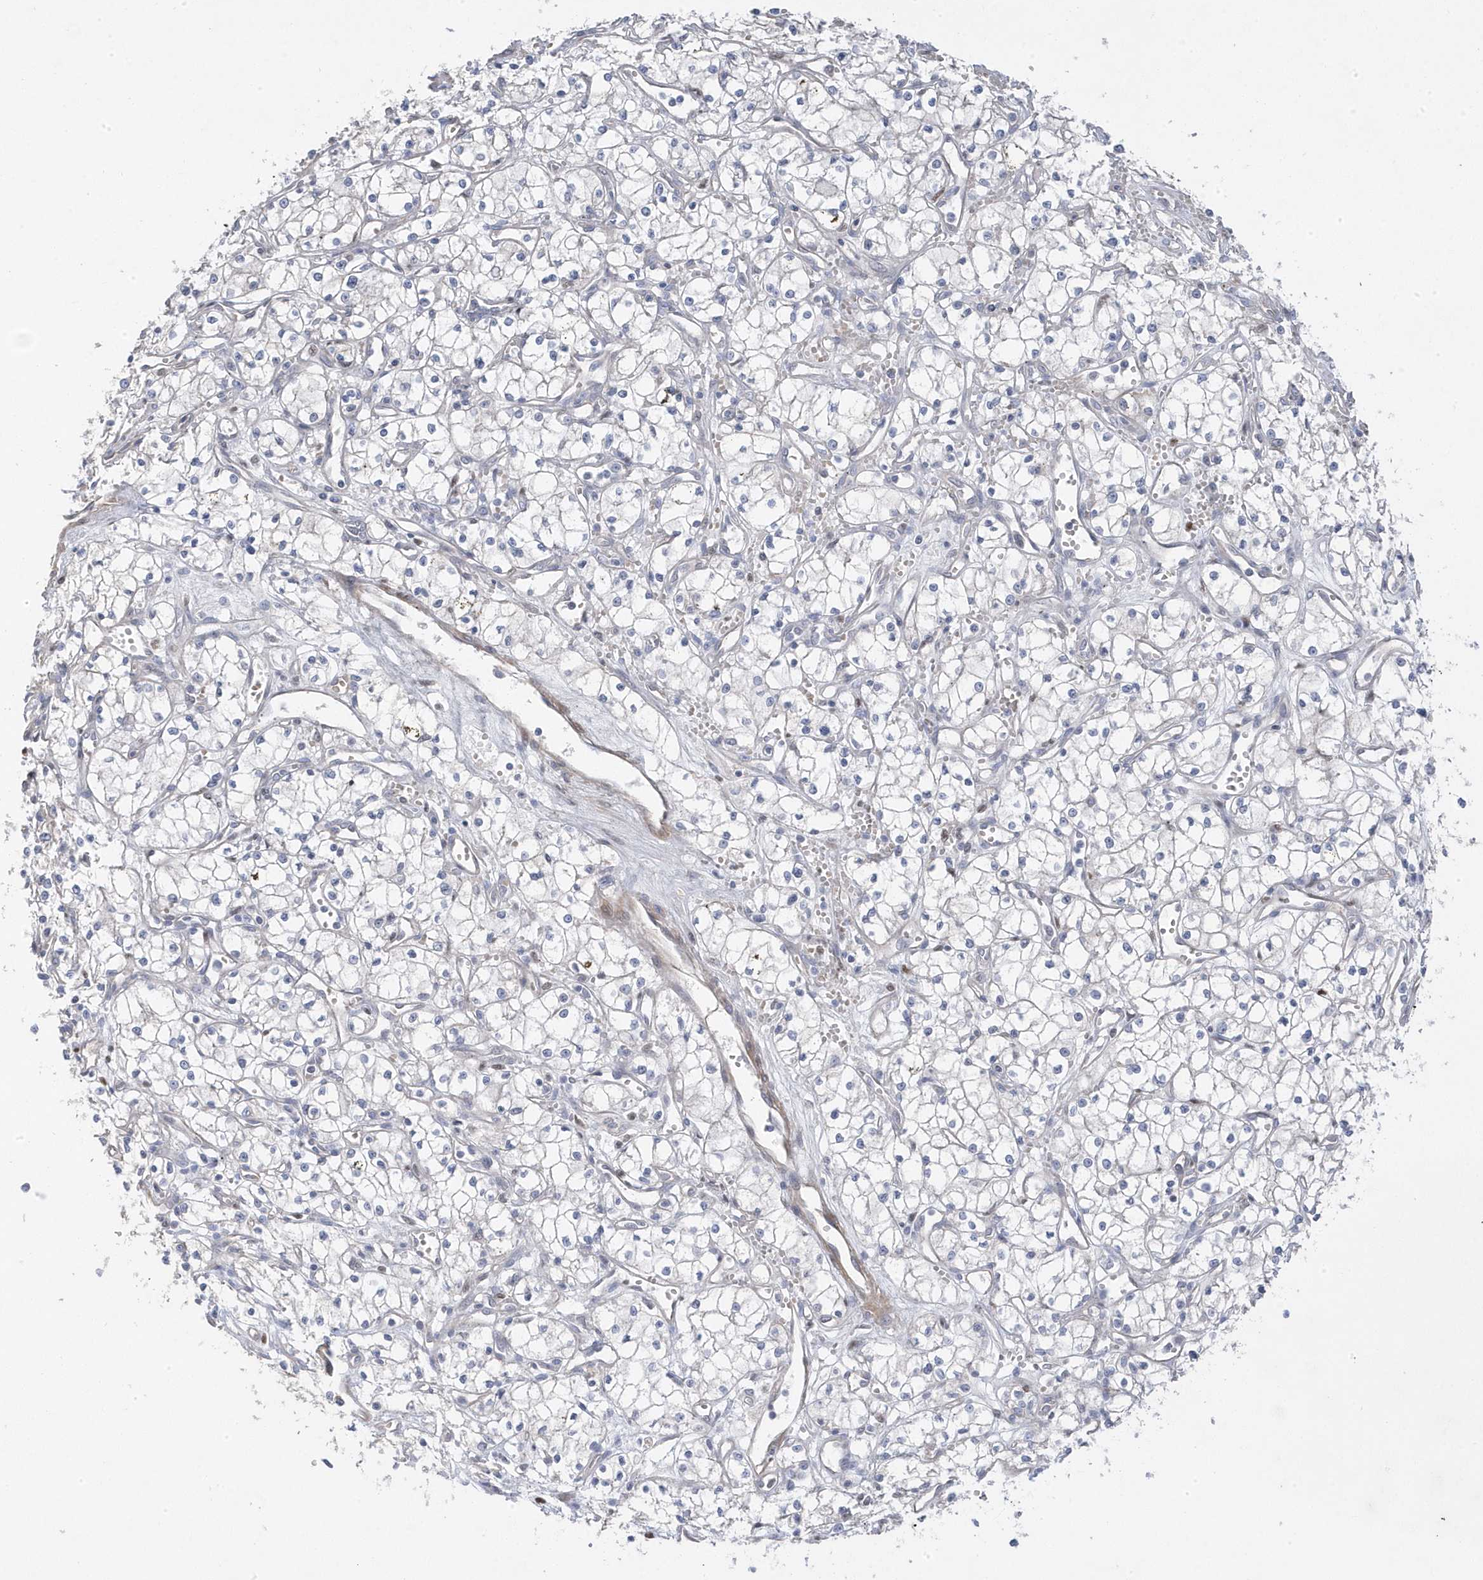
{"staining": {"intensity": "negative", "quantity": "none", "location": "none"}, "tissue": "renal cancer", "cell_type": "Tumor cells", "image_type": "cancer", "snomed": [{"axis": "morphology", "description": "Adenocarcinoma, NOS"}, {"axis": "topography", "description": "Kidney"}], "caption": "An IHC image of renal adenocarcinoma is shown. There is no staining in tumor cells of renal adenocarcinoma.", "gene": "GTPBP6", "patient": {"sex": "male", "age": 59}}